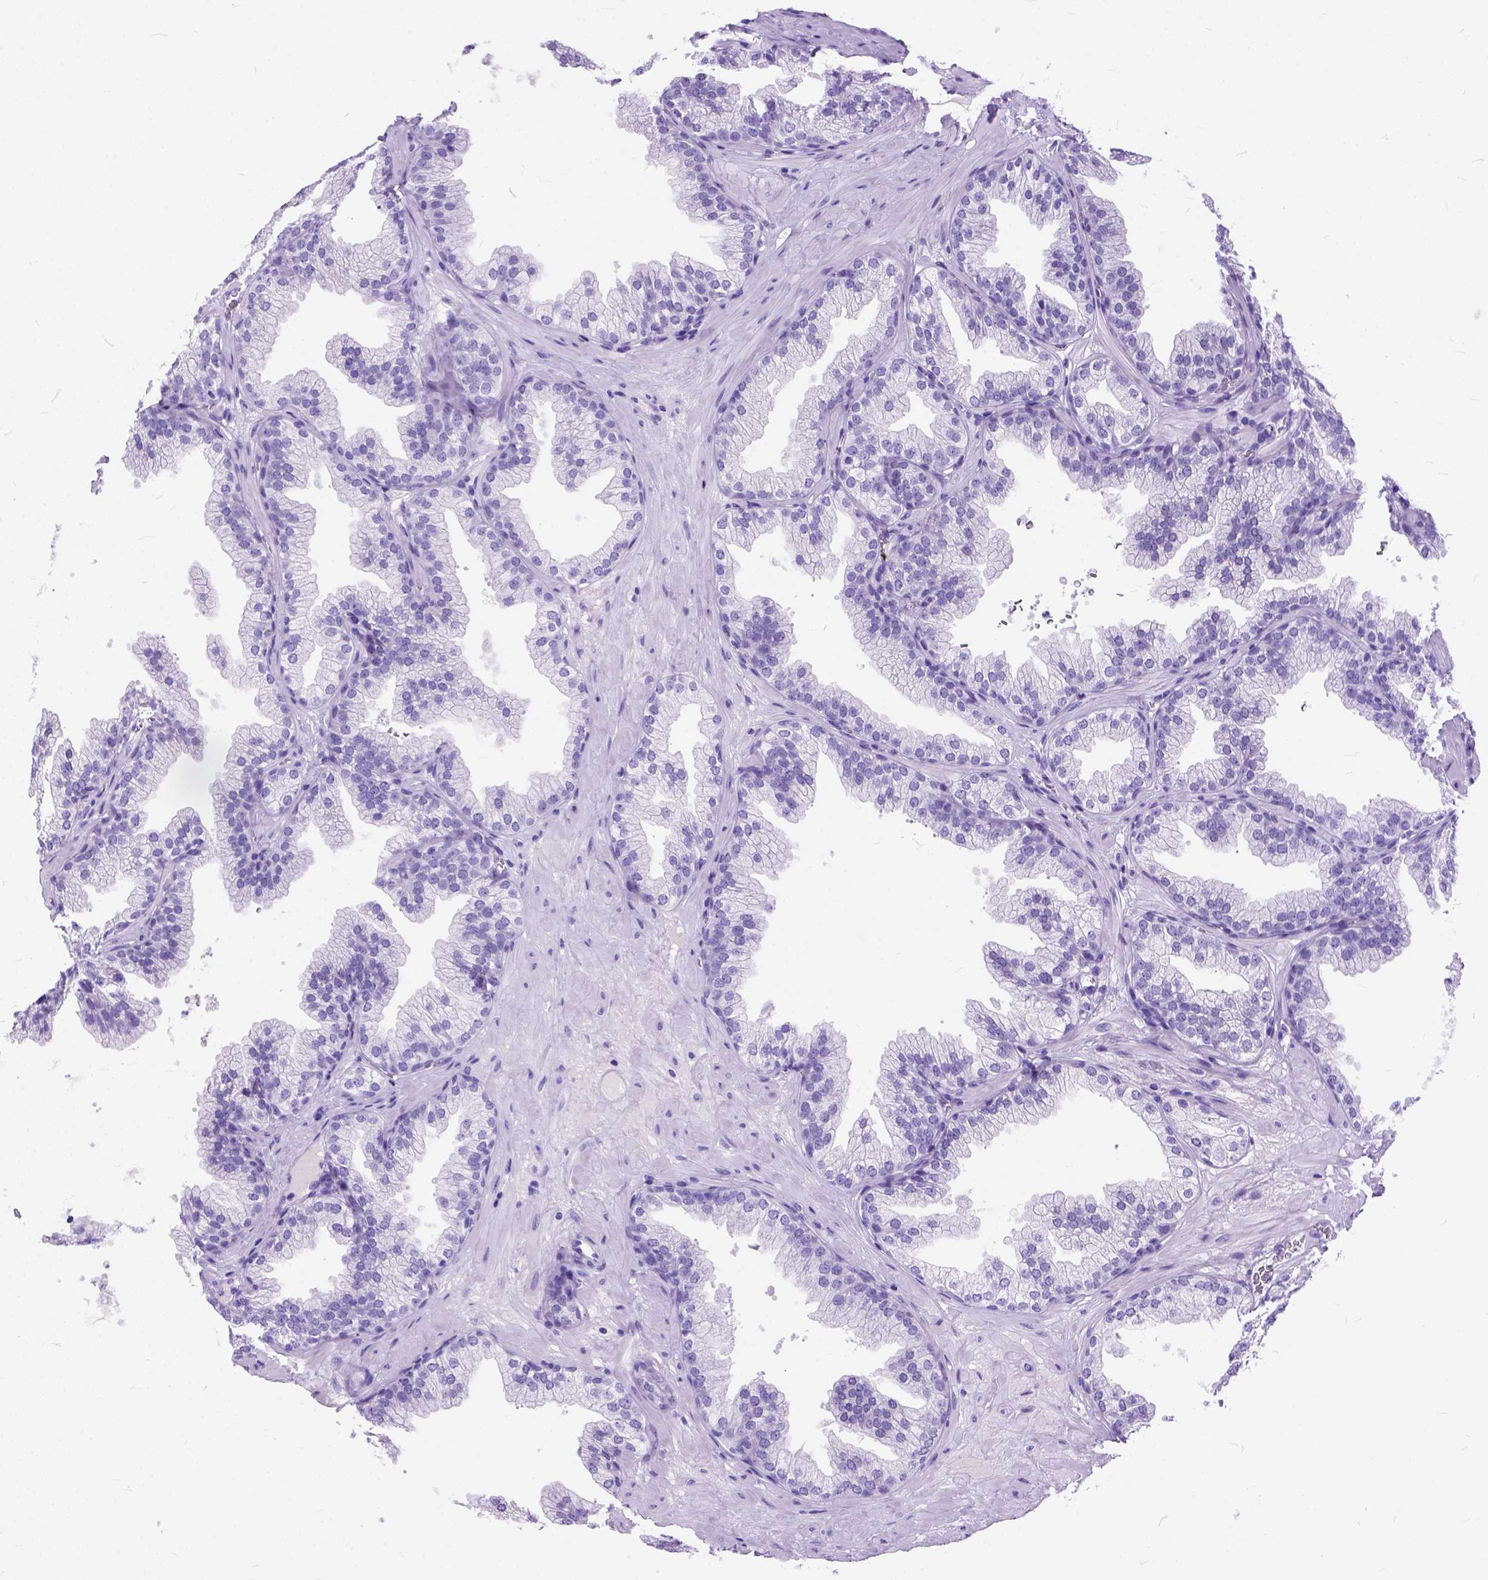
{"staining": {"intensity": "negative", "quantity": "none", "location": "none"}, "tissue": "prostate", "cell_type": "Glandular cells", "image_type": "normal", "snomed": [{"axis": "morphology", "description": "Normal tissue, NOS"}, {"axis": "topography", "description": "Prostate"}], "caption": "A high-resolution micrograph shows immunohistochemistry (IHC) staining of normal prostate, which displays no significant staining in glandular cells.", "gene": "C1QTNF3", "patient": {"sex": "male", "age": 37}}